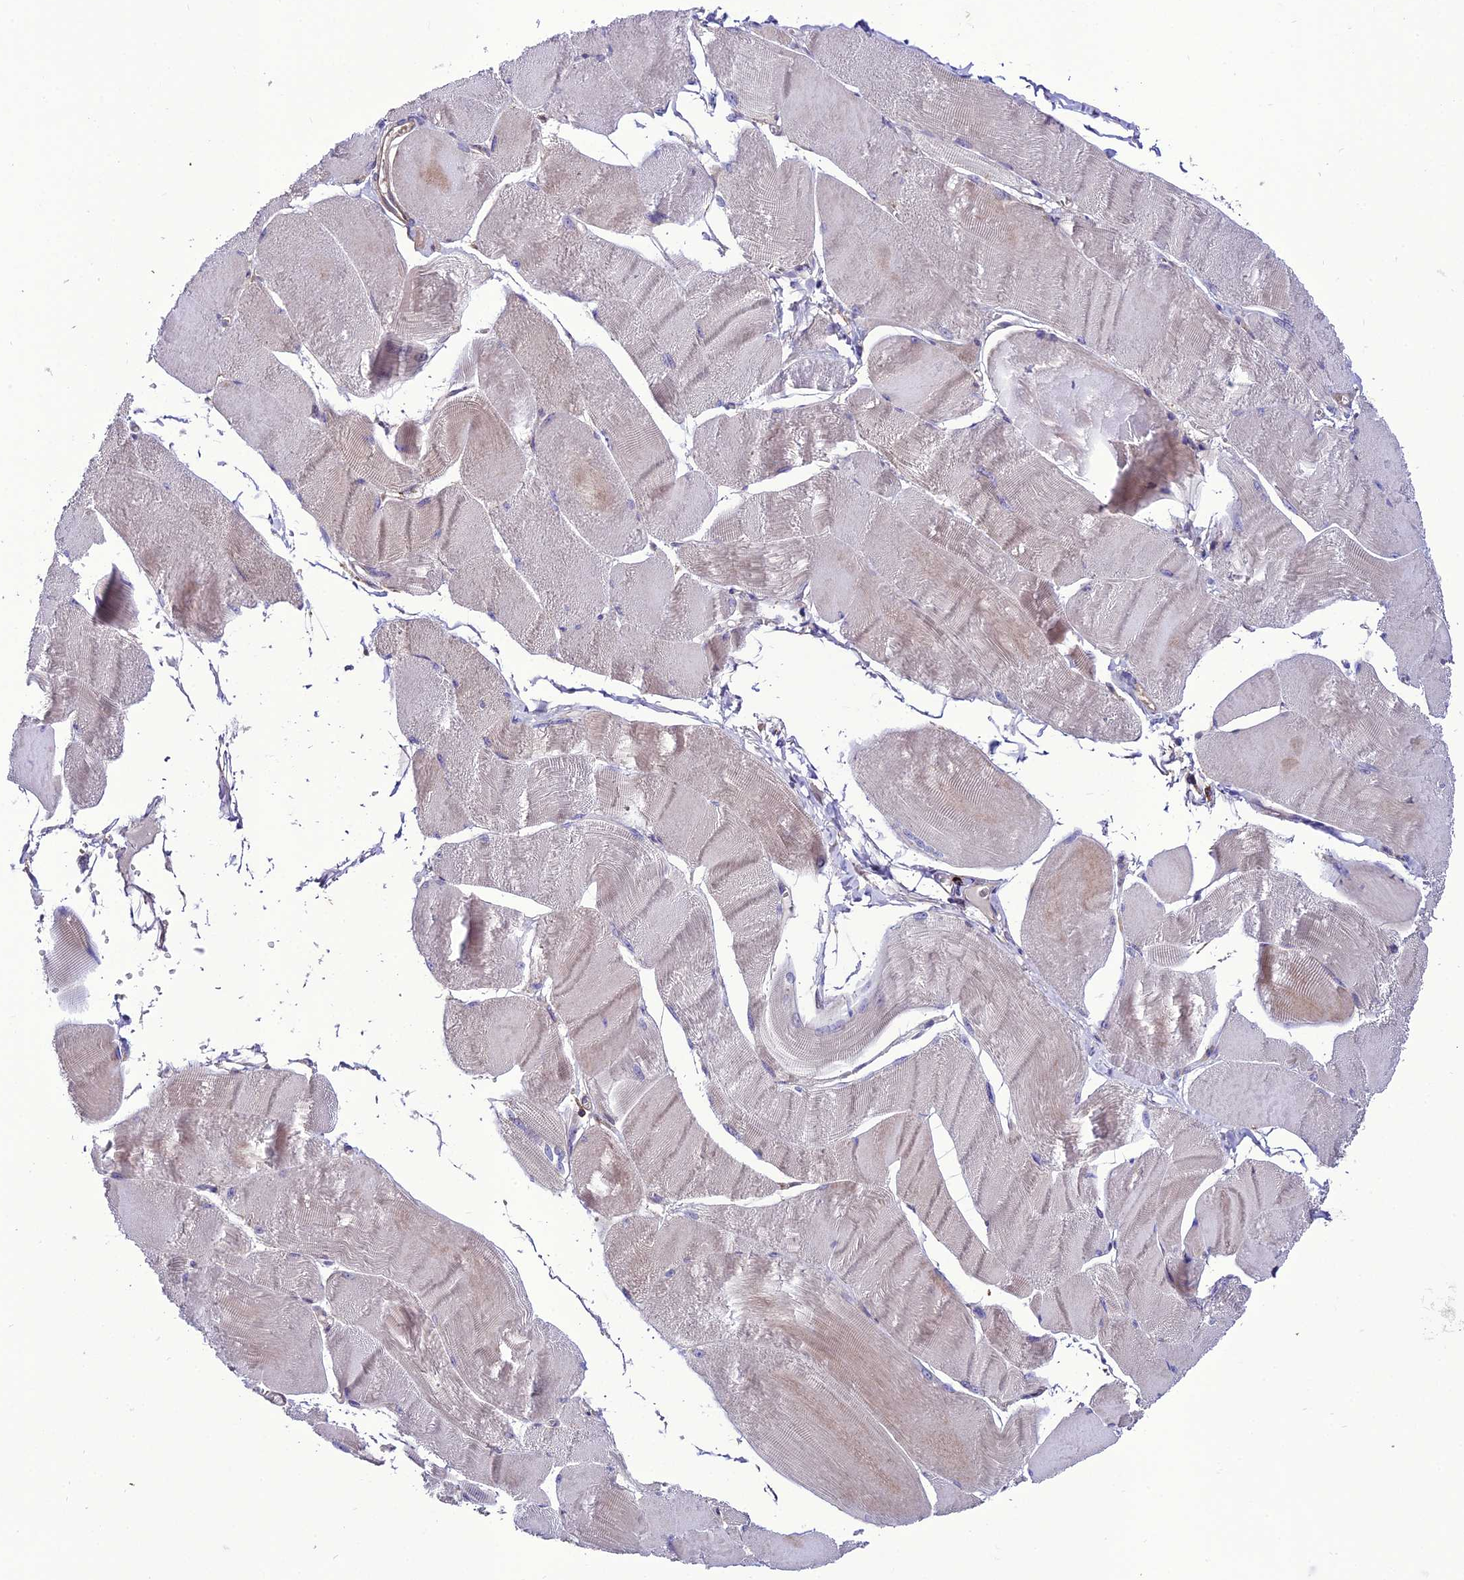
{"staining": {"intensity": "weak", "quantity": "25%-75%", "location": "cytoplasmic/membranous"}, "tissue": "skeletal muscle", "cell_type": "Myocytes", "image_type": "normal", "snomed": [{"axis": "morphology", "description": "Normal tissue, NOS"}, {"axis": "morphology", "description": "Basal cell carcinoma"}, {"axis": "topography", "description": "Skeletal muscle"}], "caption": "Immunohistochemistry (IHC) staining of benign skeletal muscle, which reveals low levels of weak cytoplasmic/membranous expression in approximately 25%-75% of myocytes indicating weak cytoplasmic/membranous protein staining. The staining was performed using DAB (brown) for protein detection and nuclei were counterstained in hematoxylin (blue).", "gene": "PPIL3", "patient": {"sex": "female", "age": 64}}